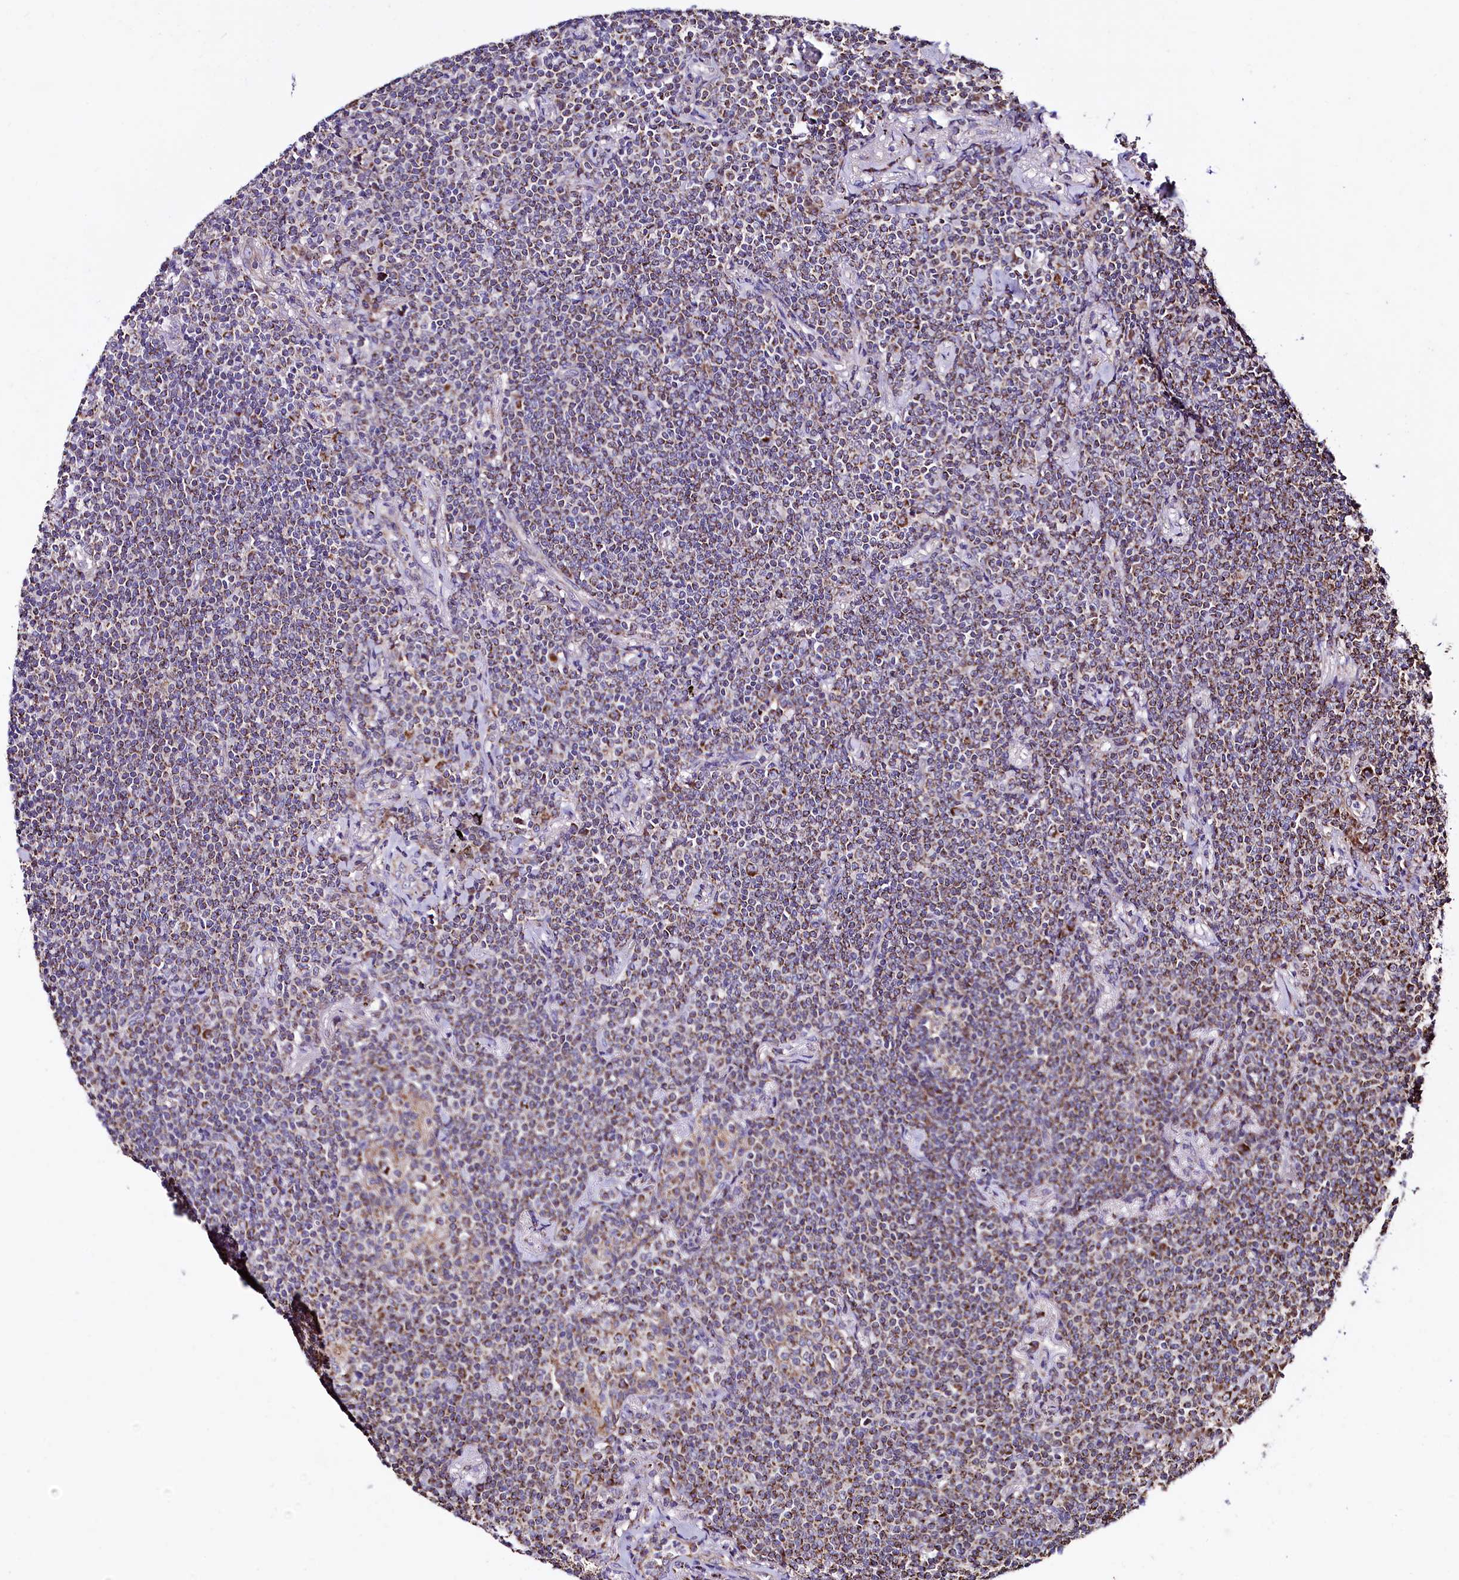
{"staining": {"intensity": "moderate", "quantity": ">75%", "location": "cytoplasmic/membranous"}, "tissue": "lymphoma", "cell_type": "Tumor cells", "image_type": "cancer", "snomed": [{"axis": "morphology", "description": "Malignant lymphoma, non-Hodgkin's type, Low grade"}, {"axis": "topography", "description": "Lung"}], "caption": "Human lymphoma stained with a brown dye shows moderate cytoplasmic/membranous positive staining in approximately >75% of tumor cells.", "gene": "STARD5", "patient": {"sex": "female", "age": 71}}